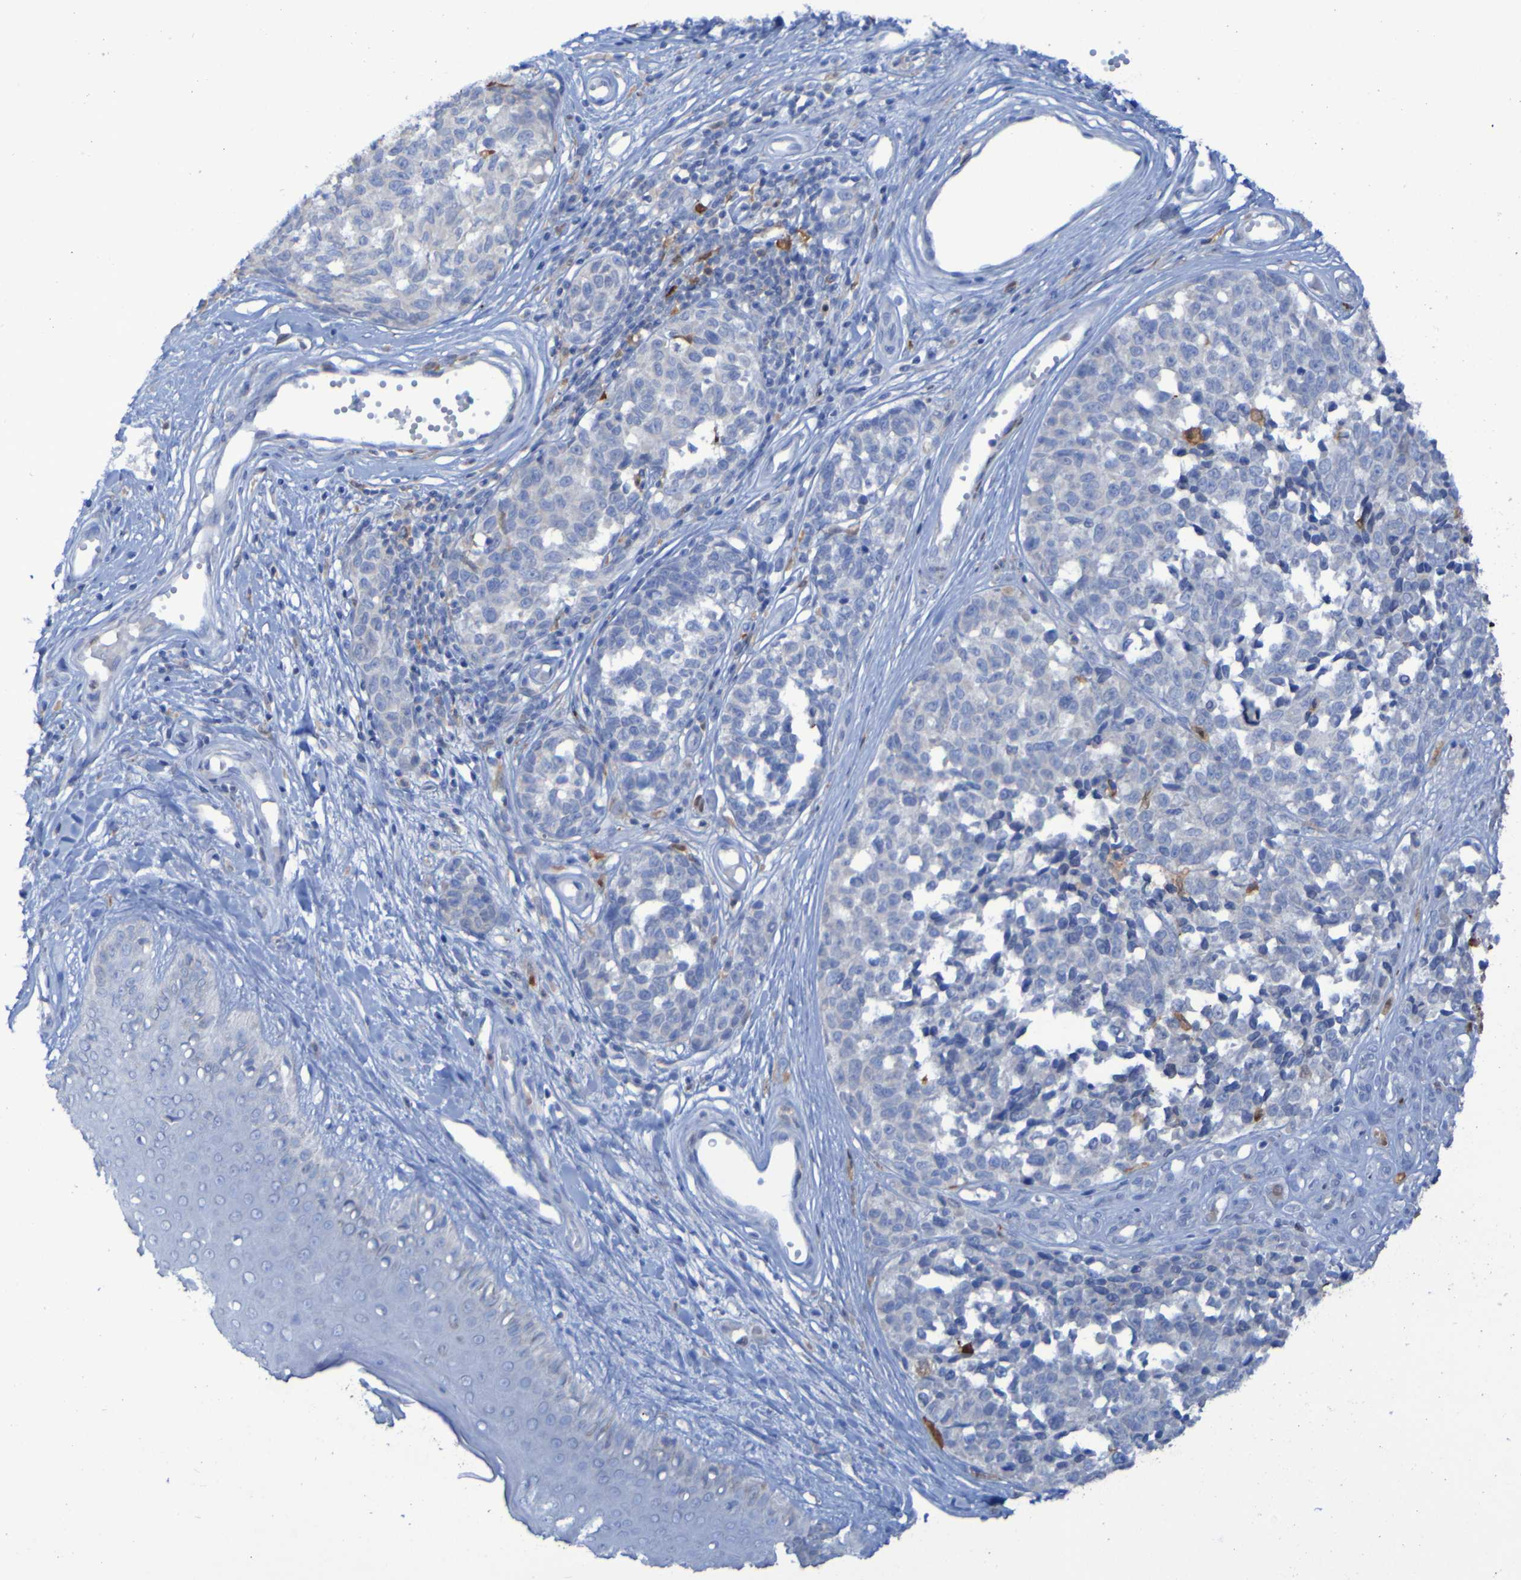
{"staining": {"intensity": "moderate", "quantity": "<25%", "location": "cytoplasmic/membranous"}, "tissue": "melanoma", "cell_type": "Tumor cells", "image_type": "cancer", "snomed": [{"axis": "morphology", "description": "Malignant melanoma, NOS"}, {"axis": "topography", "description": "Skin"}], "caption": "Tumor cells demonstrate low levels of moderate cytoplasmic/membranous positivity in approximately <25% of cells in human melanoma. Using DAB (brown) and hematoxylin (blue) stains, captured at high magnification using brightfield microscopy.", "gene": "MPPE1", "patient": {"sex": "female", "age": 64}}